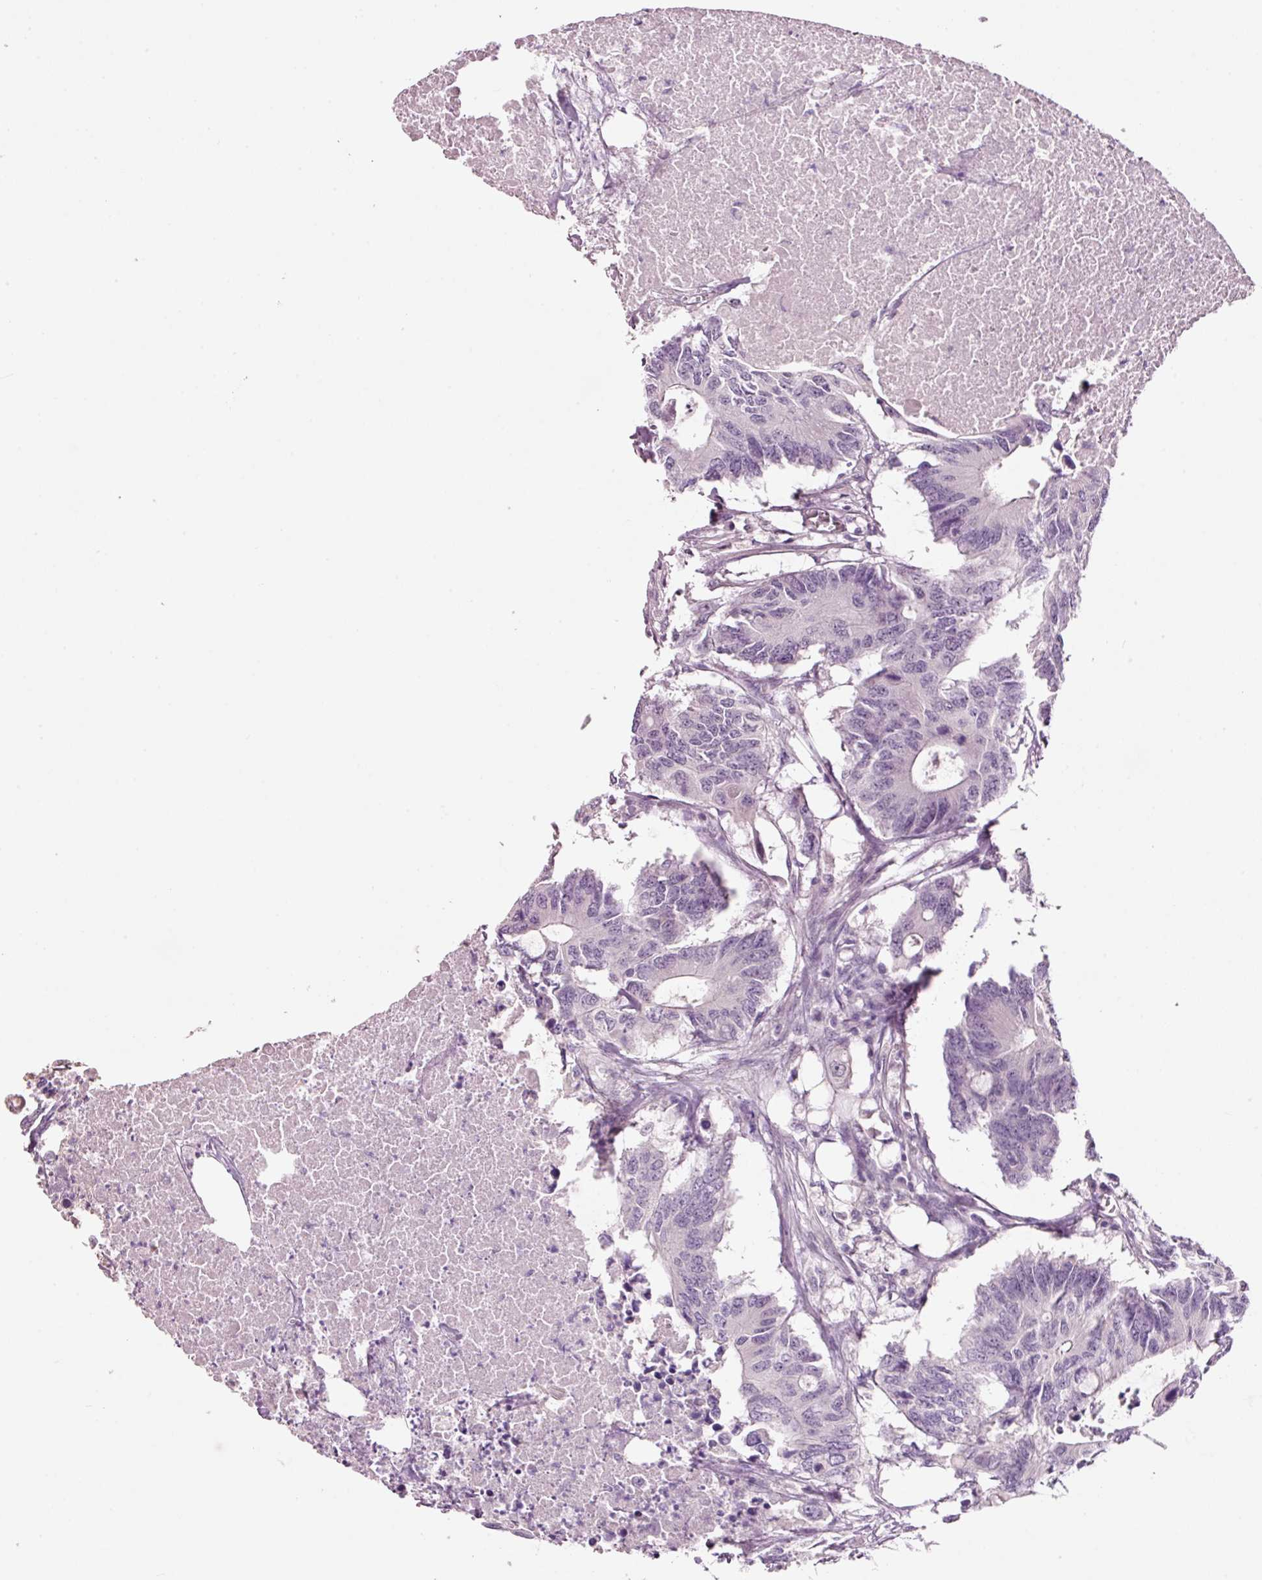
{"staining": {"intensity": "negative", "quantity": "none", "location": "none"}, "tissue": "colorectal cancer", "cell_type": "Tumor cells", "image_type": "cancer", "snomed": [{"axis": "morphology", "description": "Adenocarcinoma, NOS"}, {"axis": "topography", "description": "Colon"}], "caption": "Protein analysis of colorectal cancer (adenocarcinoma) reveals no significant staining in tumor cells.", "gene": "GCG", "patient": {"sex": "male", "age": 71}}